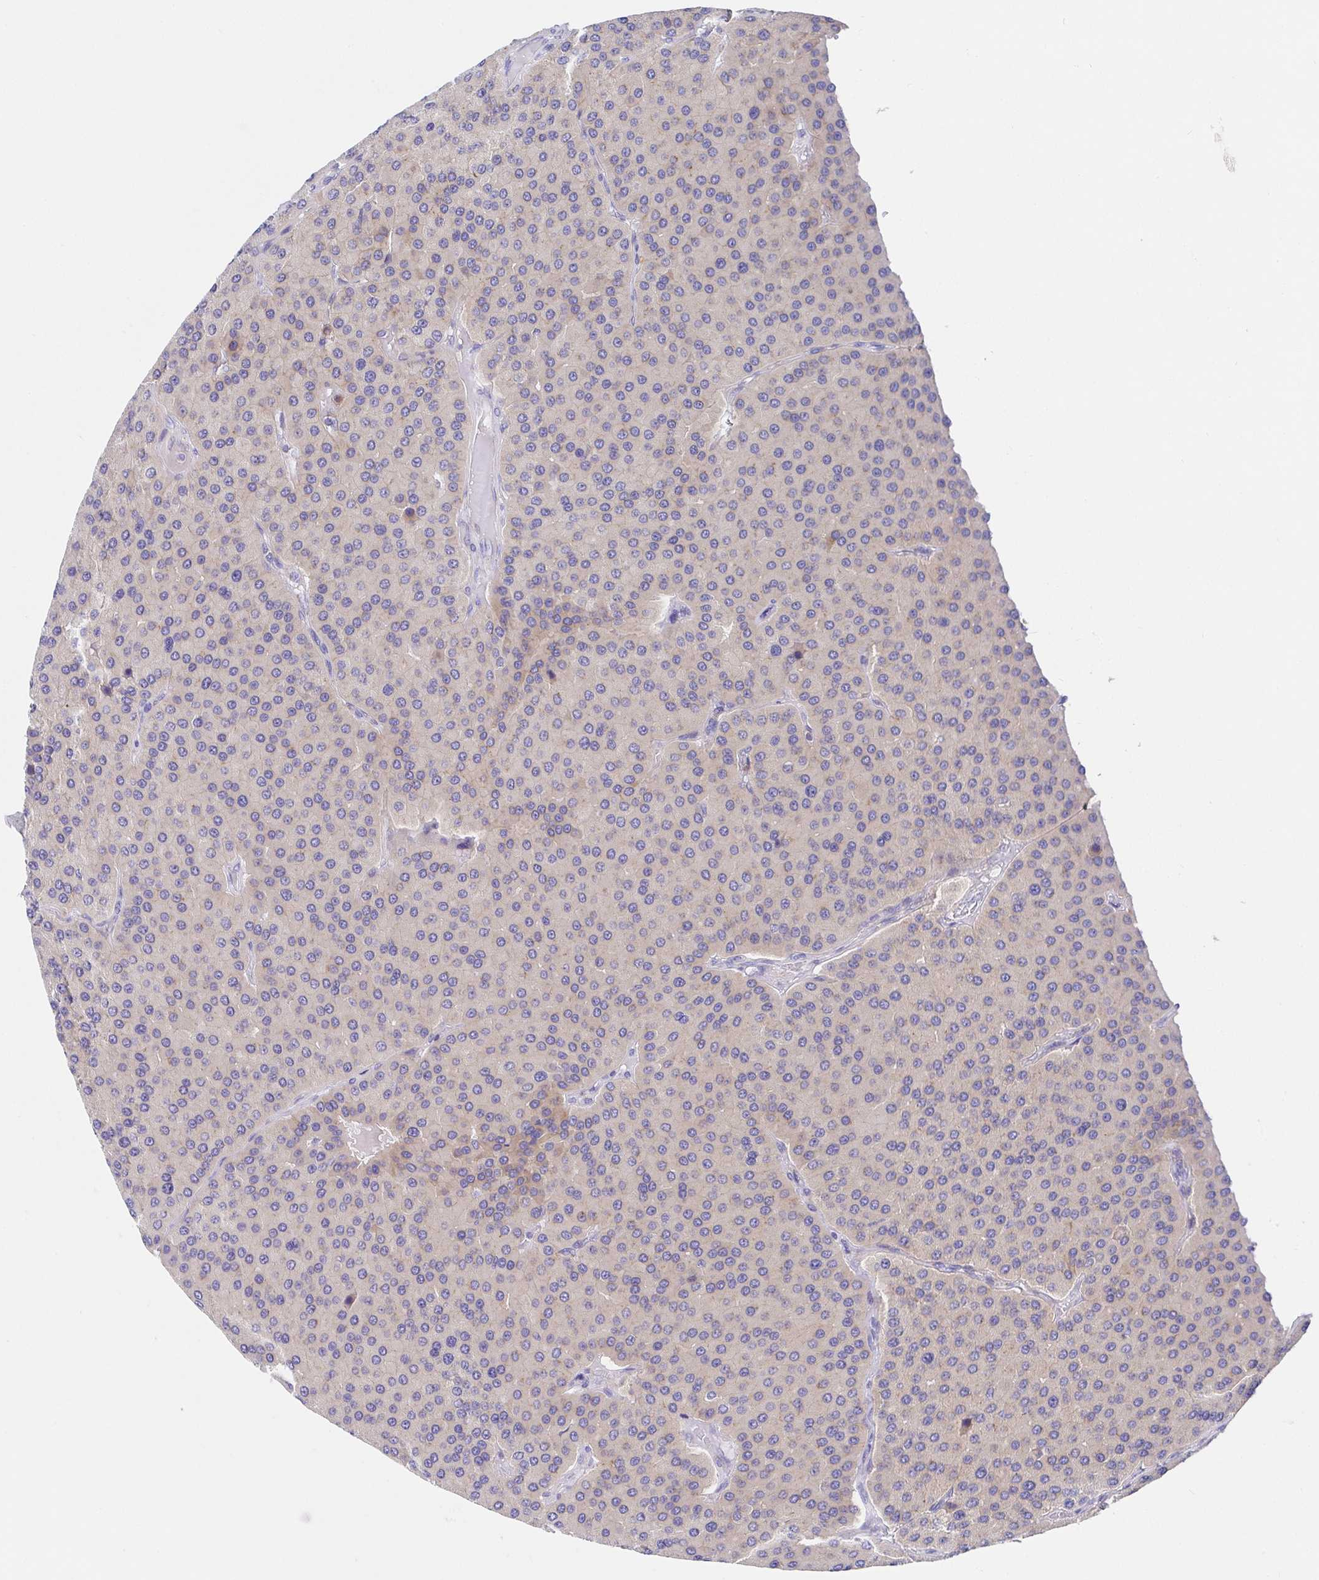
{"staining": {"intensity": "negative", "quantity": "none", "location": "none"}, "tissue": "parathyroid gland", "cell_type": "Glandular cells", "image_type": "normal", "snomed": [{"axis": "morphology", "description": "Normal tissue, NOS"}, {"axis": "morphology", "description": "Adenoma, NOS"}, {"axis": "topography", "description": "Parathyroid gland"}], "caption": "DAB immunohistochemical staining of normal parathyroid gland displays no significant expression in glandular cells. Nuclei are stained in blue.", "gene": "GOLGA1", "patient": {"sex": "female", "age": 86}}